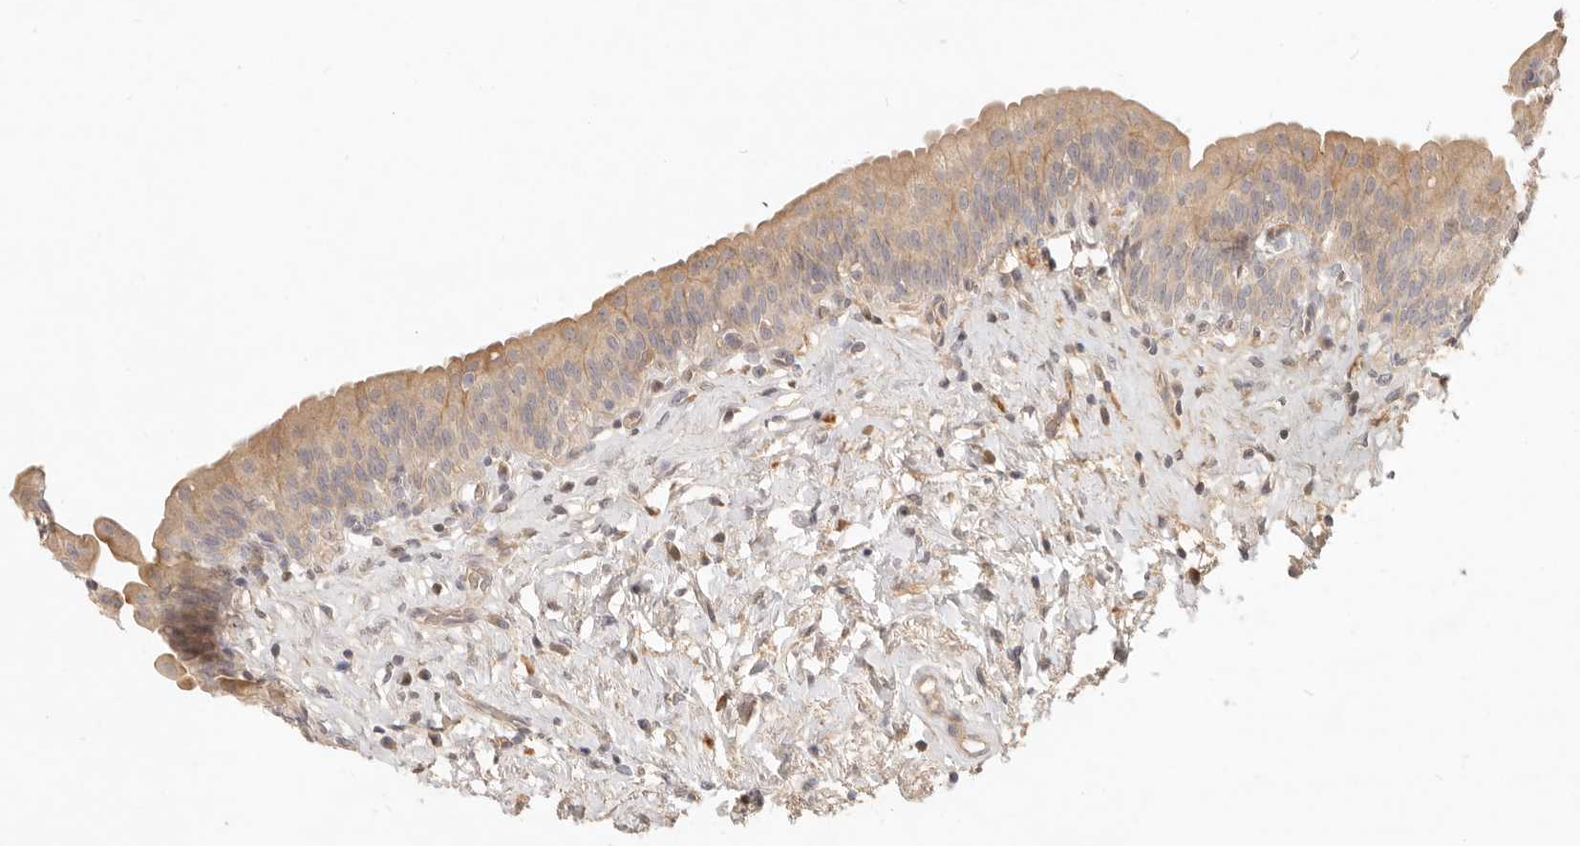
{"staining": {"intensity": "weak", "quantity": ">75%", "location": "cytoplasmic/membranous"}, "tissue": "urinary bladder", "cell_type": "Urothelial cells", "image_type": "normal", "snomed": [{"axis": "morphology", "description": "Normal tissue, NOS"}, {"axis": "topography", "description": "Urinary bladder"}], "caption": "Urothelial cells show weak cytoplasmic/membranous expression in about >75% of cells in normal urinary bladder.", "gene": "UBXN11", "patient": {"sex": "male", "age": 83}}